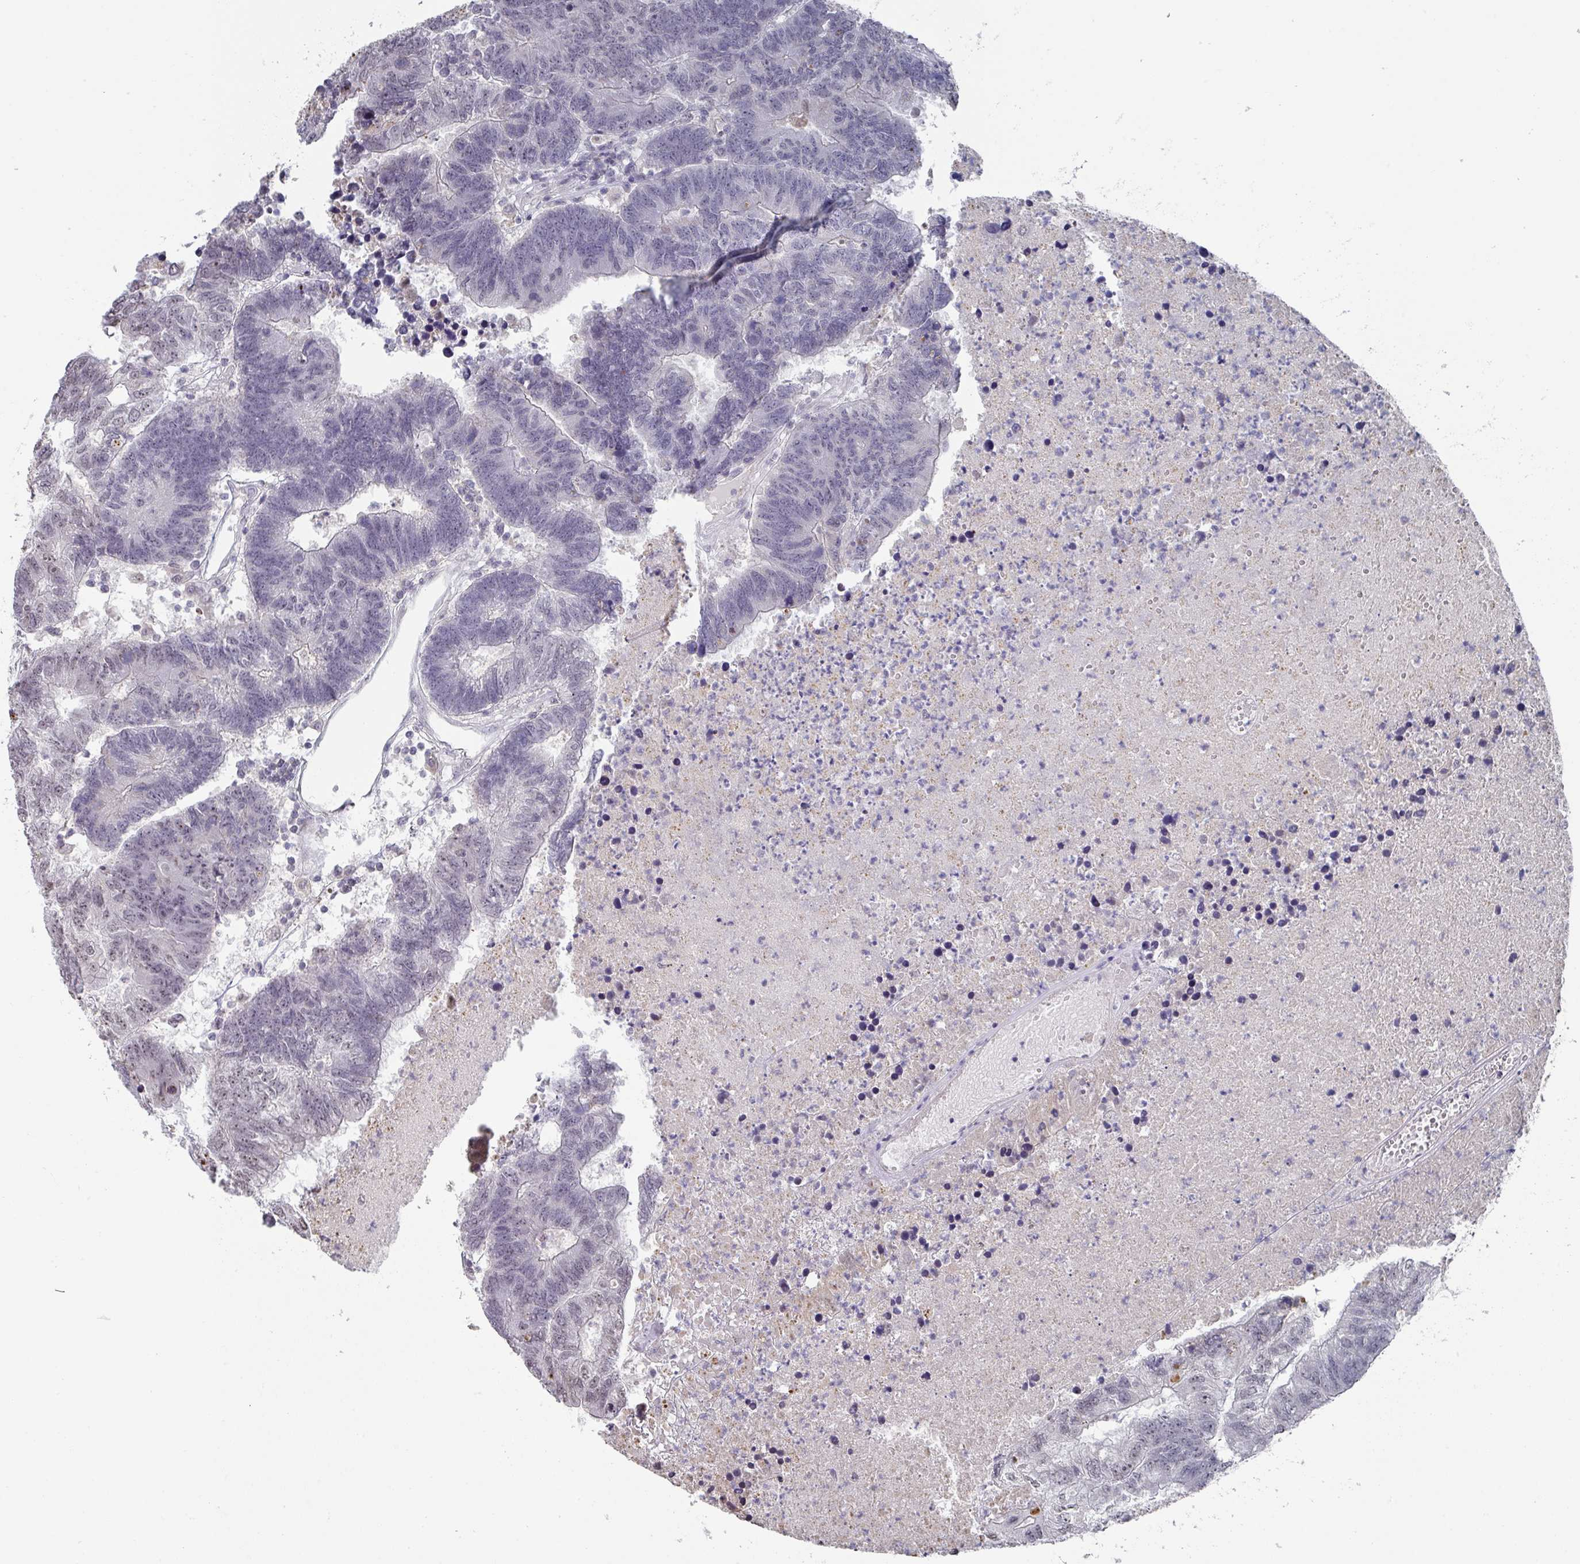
{"staining": {"intensity": "weak", "quantity": "<25%", "location": "nuclear"}, "tissue": "colorectal cancer", "cell_type": "Tumor cells", "image_type": "cancer", "snomed": [{"axis": "morphology", "description": "Adenocarcinoma, NOS"}, {"axis": "topography", "description": "Colon"}], "caption": "Colorectal cancer was stained to show a protein in brown. There is no significant expression in tumor cells. (Stains: DAB (3,3'-diaminobenzidine) immunohistochemistry with hematoxylin counter stain, Microscopy: brightfield microscopy at high magnification).", "gene": "ZNF654", "patient": {"sex": "female", "age": 48}}